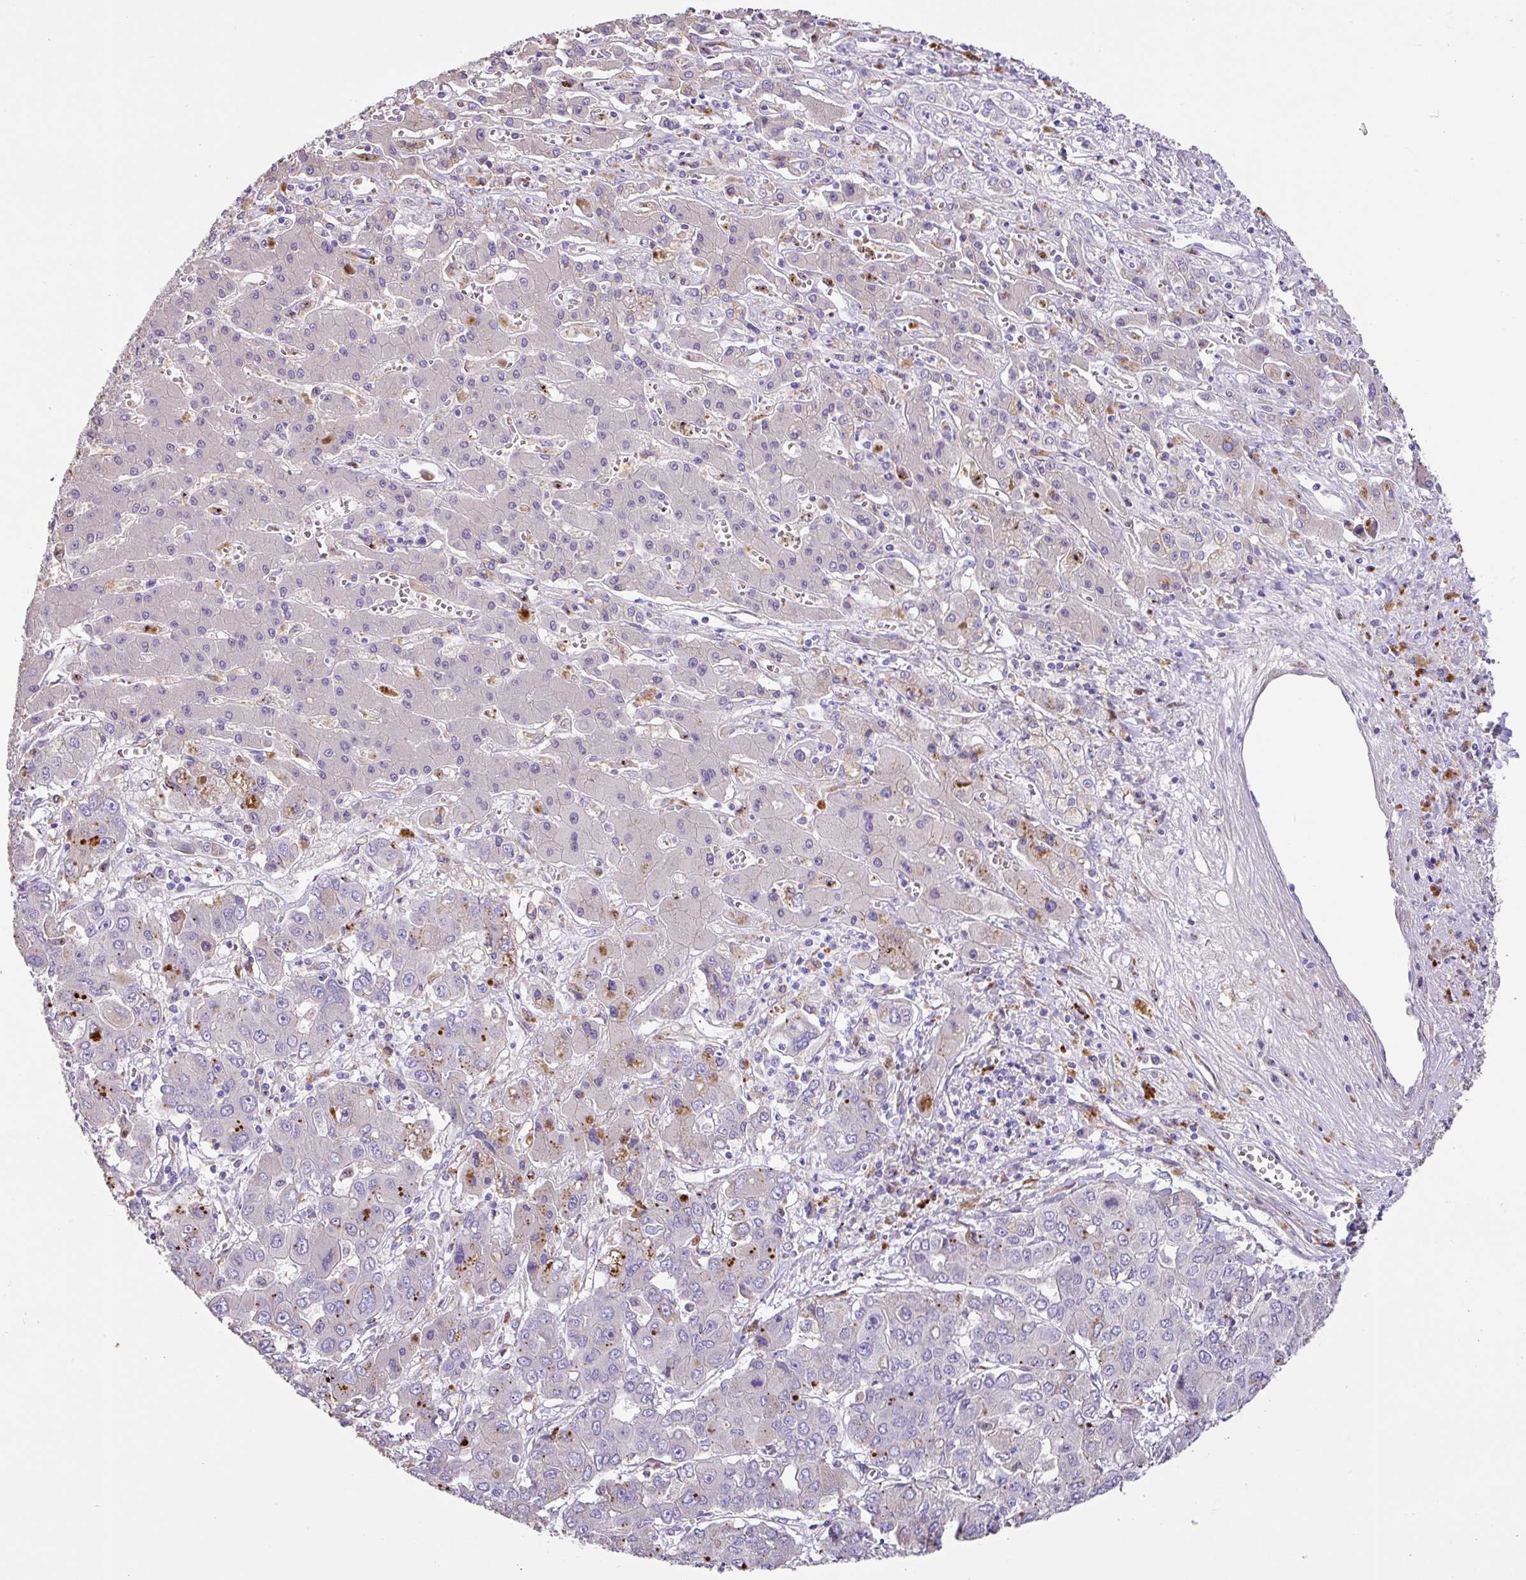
{"staining": {"intensity": "moderate", "quantity": "<25%", "location": "cytoplasmic/membranous"}, "tissue": "liver cancer", "cell_type": "Tumor cells", "image_type": "cancer", "snomed": [{"axis": "morphology", "description": "Cholangiocarcinoma"}, {"axis": "topography", "description": "Liver"}], "caption": "A histopathology image showing moderate cytoplasmic/membranous expression in about <25% of tumor cells in liver cancer, as visualized by brown immunohistochemical staining.", "gene": "ZG16", "patient": {"sex": "male", "age": 67}}